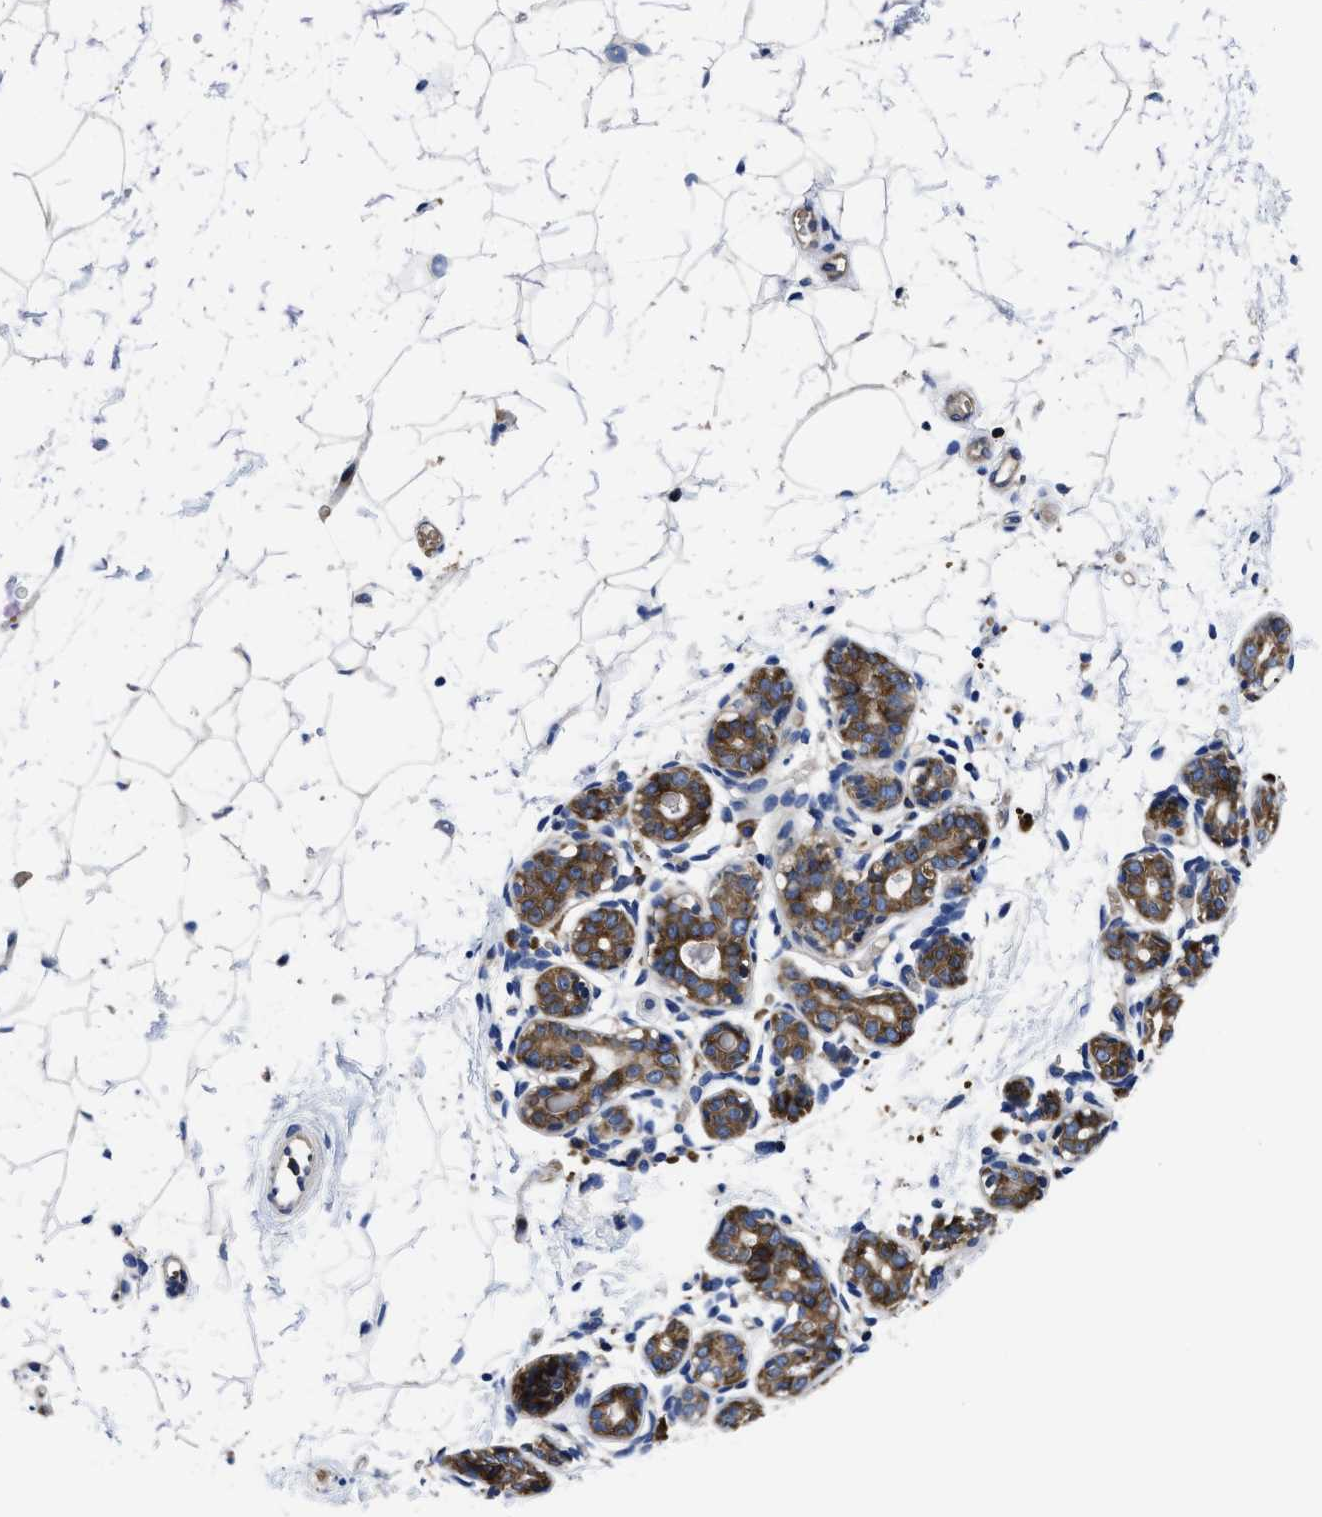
{"staining": {"intensity": "negative", "quantity": "none", "location": "none"}, "tissue": "breast", "cell_type": "Adipocytes", "image_type": "normal", "snomed": [{"axis": "morphology", "description": "Normal tissue, NOS"}, {"axis": "topography", "description": "Breast"}], "caption": "Adipocytes show no significant staining in benign breast. (DAB (3,3'-diaminobenzidine) IHC visualized using brightfield microscopy, high magnification).", "gene": "YARS1", "patient": {"sex": "female", "age": 22}}